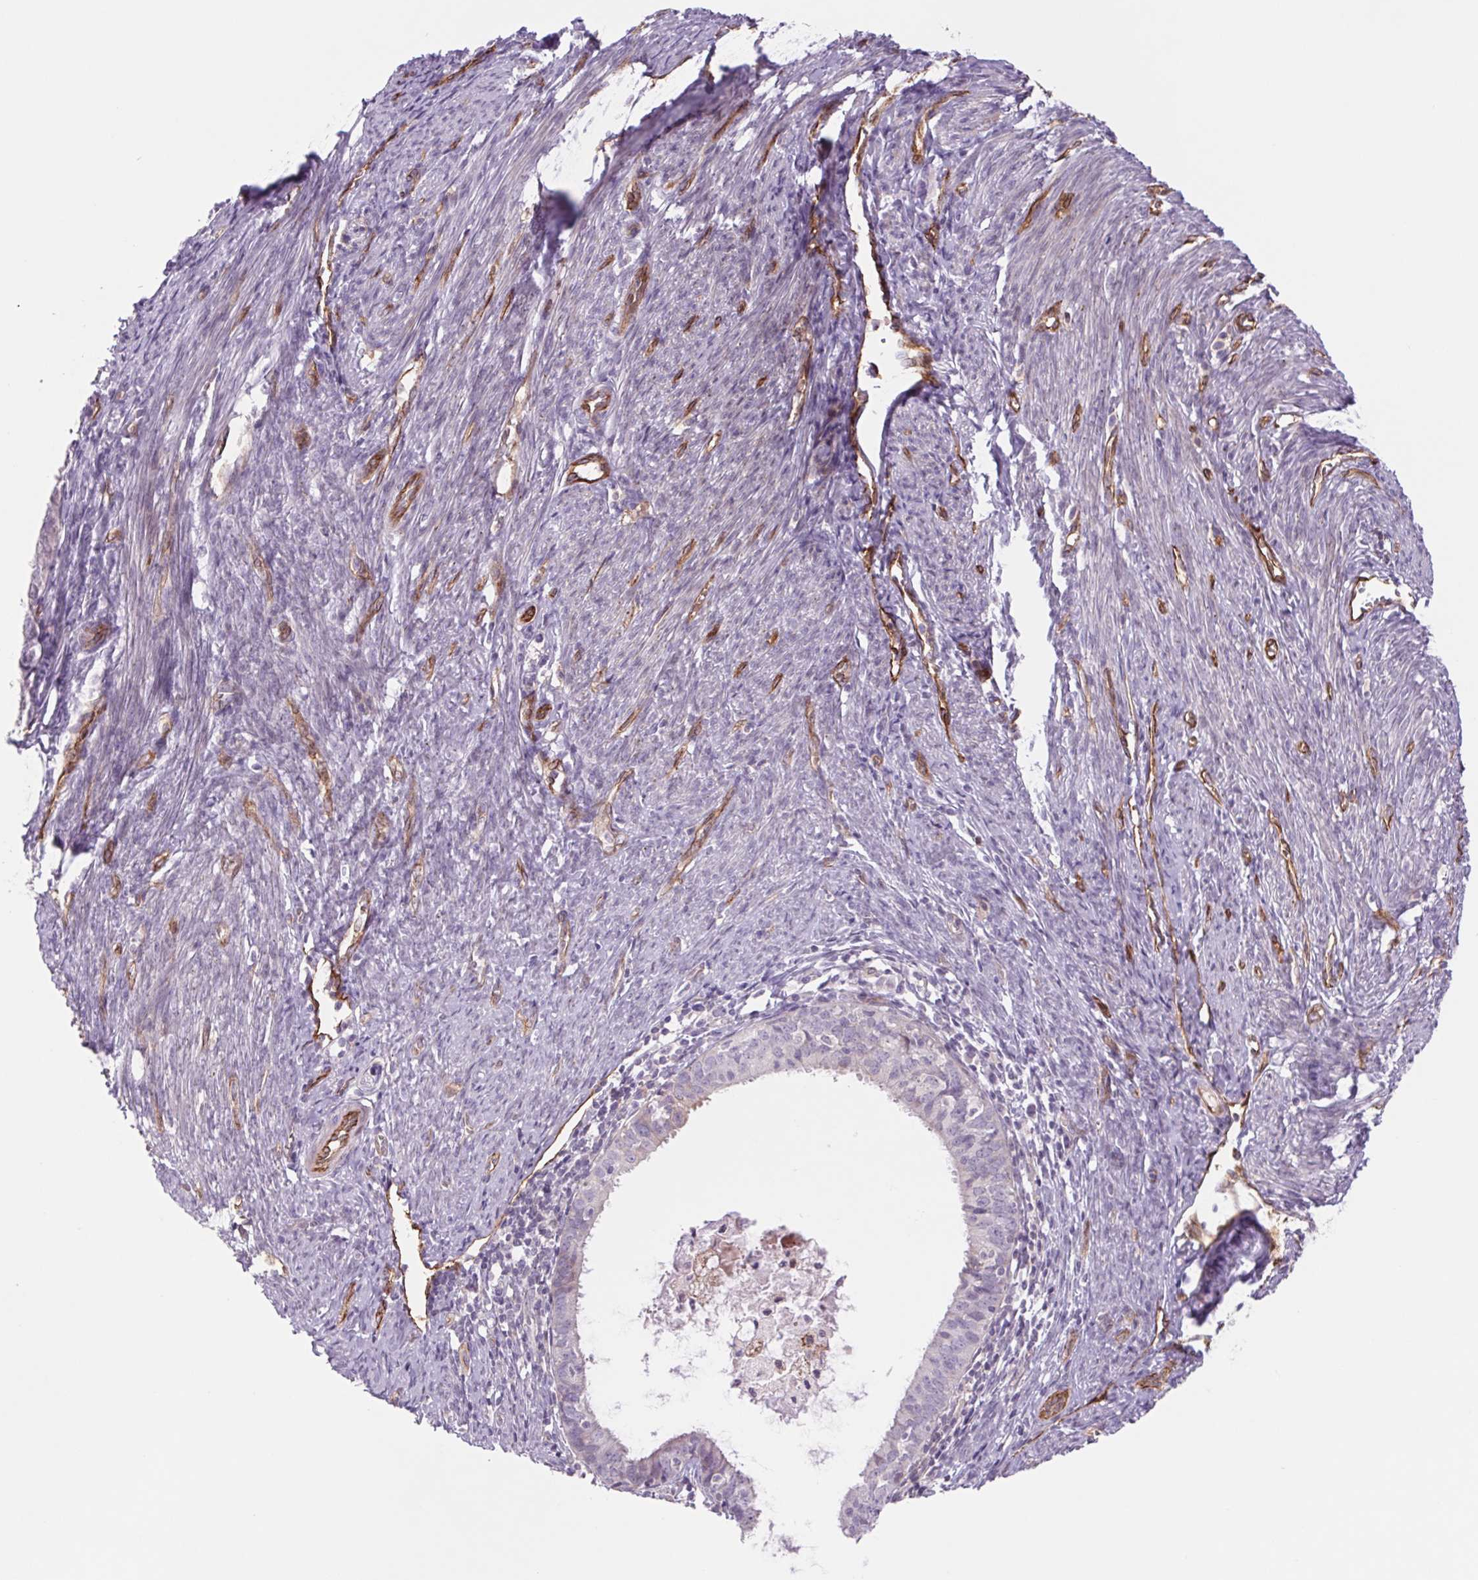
{"staining": {"intensity": "negative", "quantity": "none", "location": "none"}, "tissue": "endometrial cancer", "cell_type": "Tumor cells", "image_type": "cancer", "snomed": [{"axis": "morphology", "description": "Adenocarcinoma, NOS"}, {"axis": "topography", "description": "Endometrium"}], "caption": "A high-resolution photomicrograph shows immunohistochemistry staining of endometrial cancer, which reveals no significant expression in tumor cells.", "gene": "MS4A13", "patient": {"sex": "female", "age": 57}}